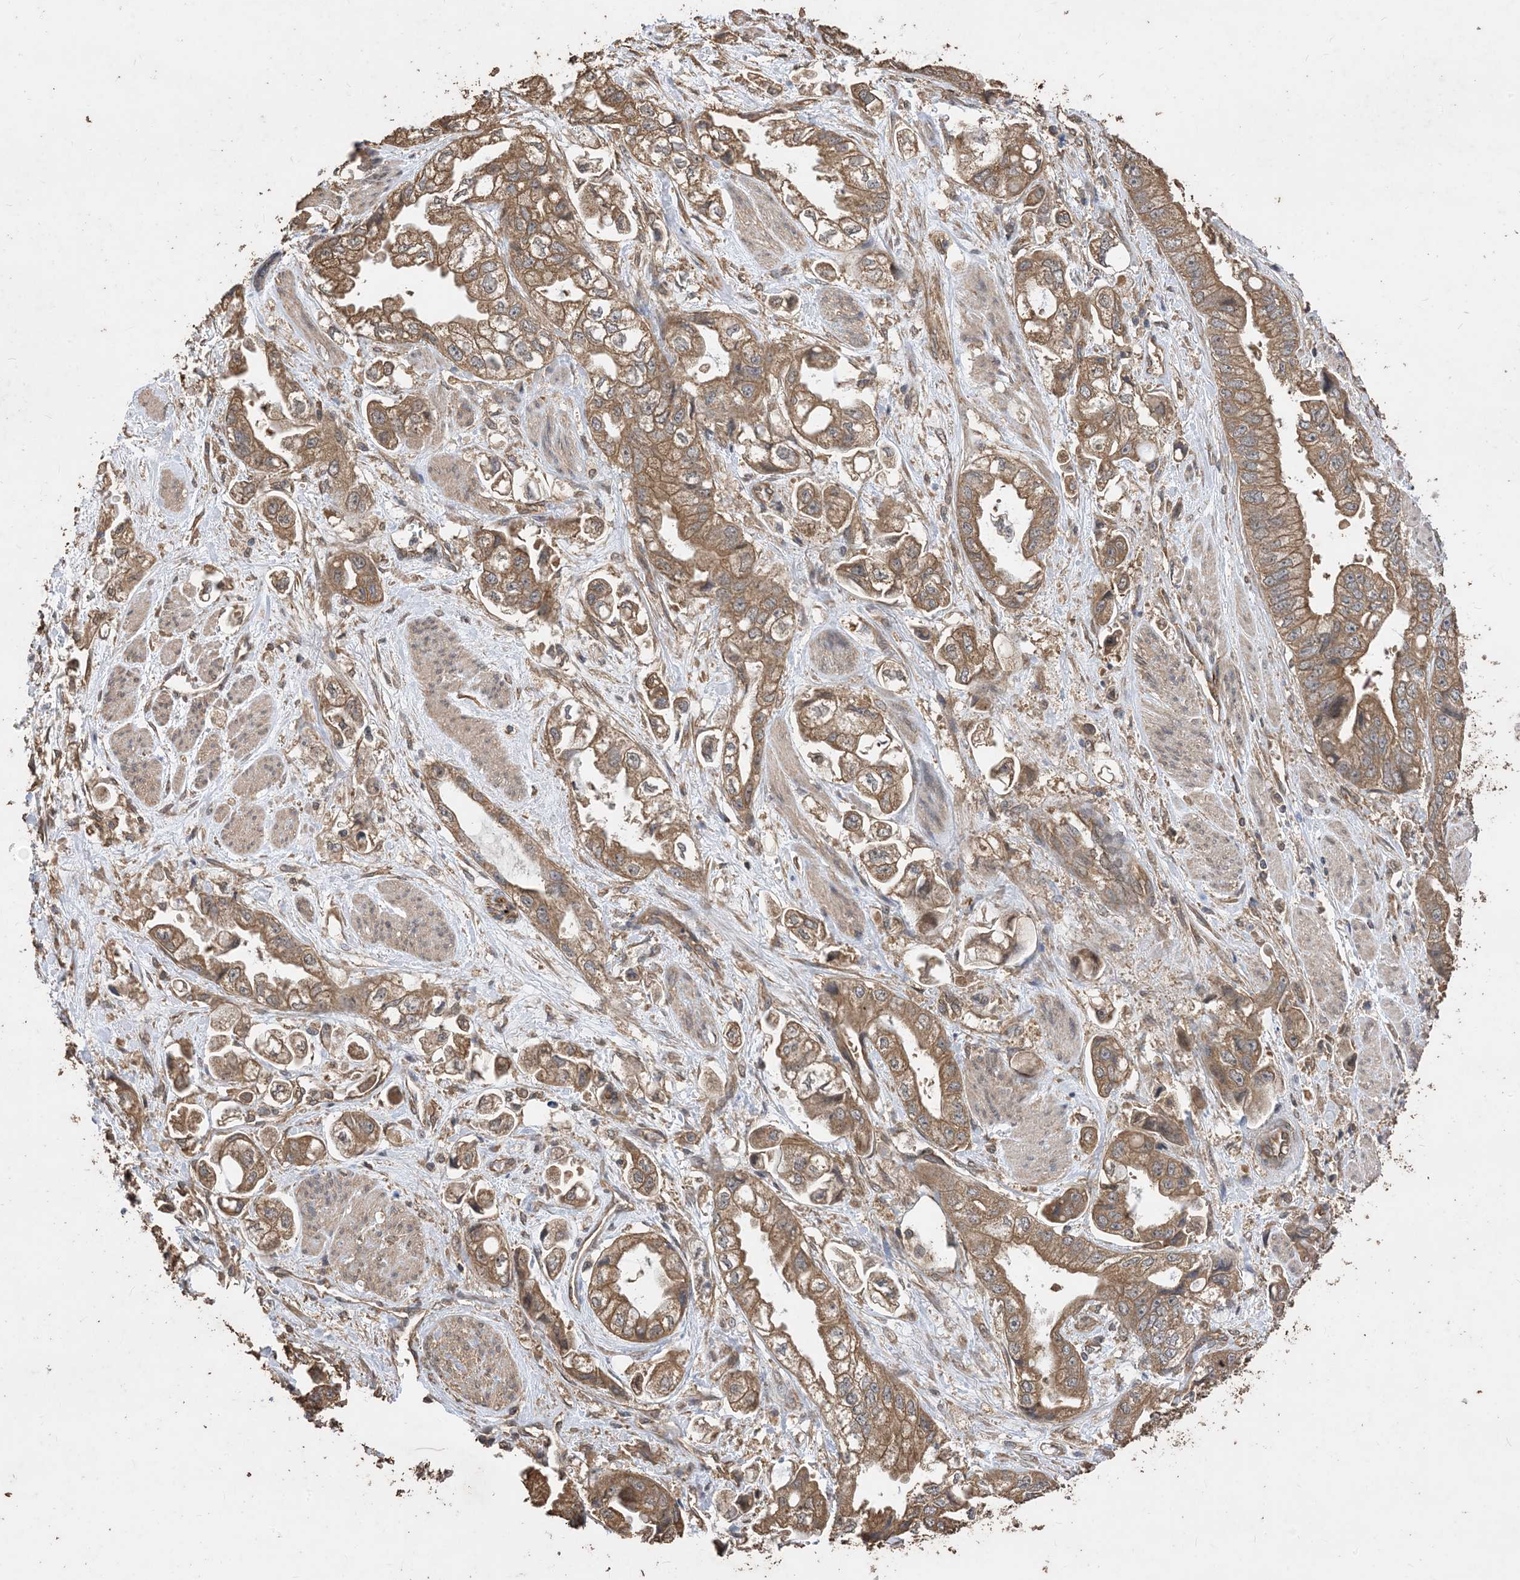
{"staining": {"intensity": "moderate", "quantity": ">75%", "location": "cytoplasmic/membranous"}, "tissue": "stomach cancer", "cell_type": "Tumor cells", "image_type": "cancer", "snomed": [{"axis": "morphology", "description": "Adenocarcinoma, NOS"}, {"axis": "topography", "description": "Stomach"}], "caption": "There is medium levels of moderate cytoplasmic/membranous expression in tumor cells of stomach adenocarcinoma, as demonstrated by immunohistochemical staining (brown color).", "gene": "ZKSCAN5", "patient": {"sex": "male", "age": 62}}